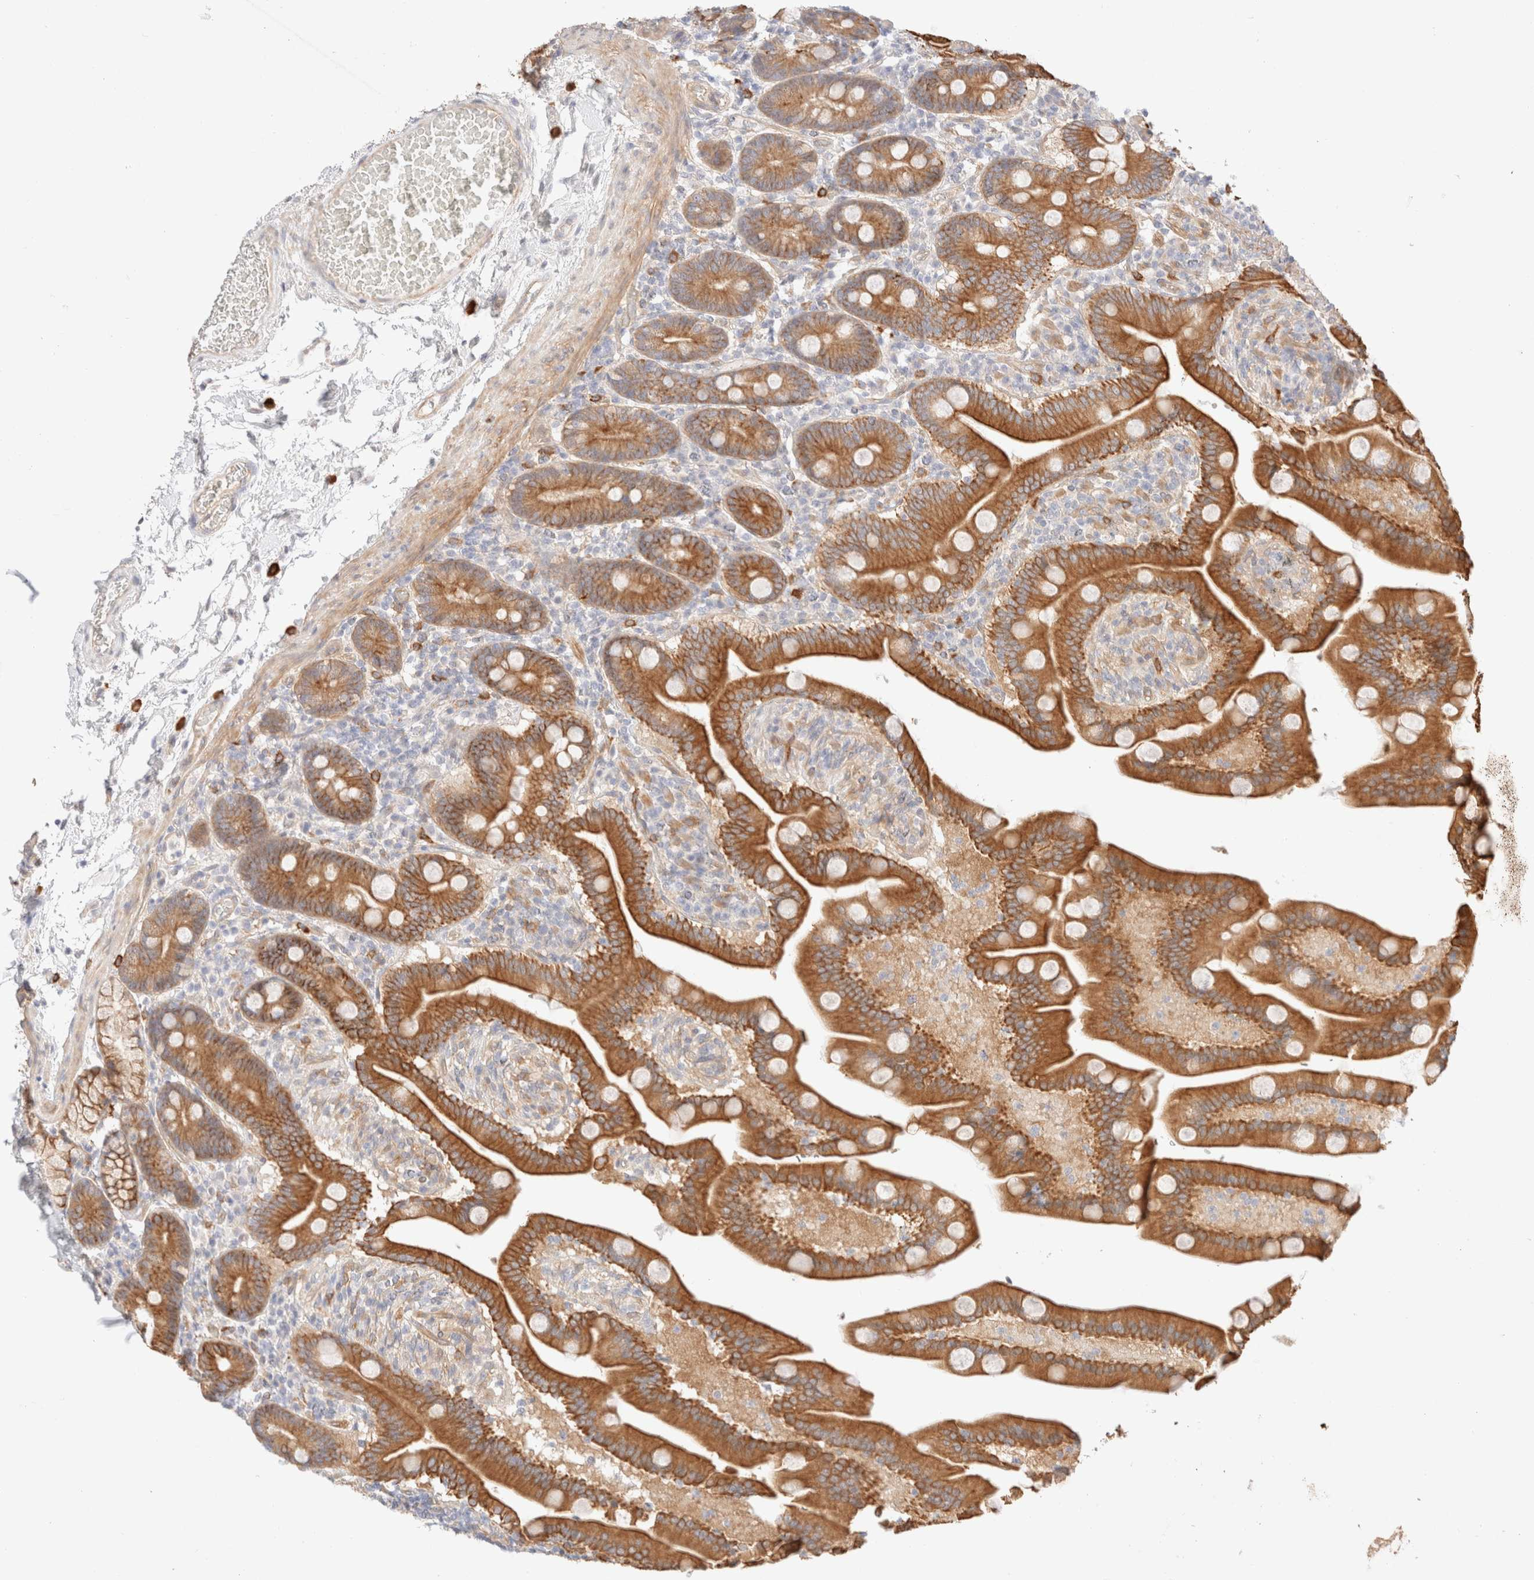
{"staining": {"intensity": "strong", "quantity": ">75%", "location": "cytoplasmic/membranous"}, "tissue": "duodenum", "cell_type": "Glandular cells", "image_type": "normal", "snomed": [{"axis": "morphology", "description": "Normal tissue, NOS"}, {"axis": "topography", "description": "Duodenum"}], "caption": "Normal duodenum reveals strong cytoplasmic/membranous positivity in approximately >75% of glandular cells Nuclei are stained in blue..", "gene": "NIBAN2", "patient": {"sex": "male", "age": 54}}